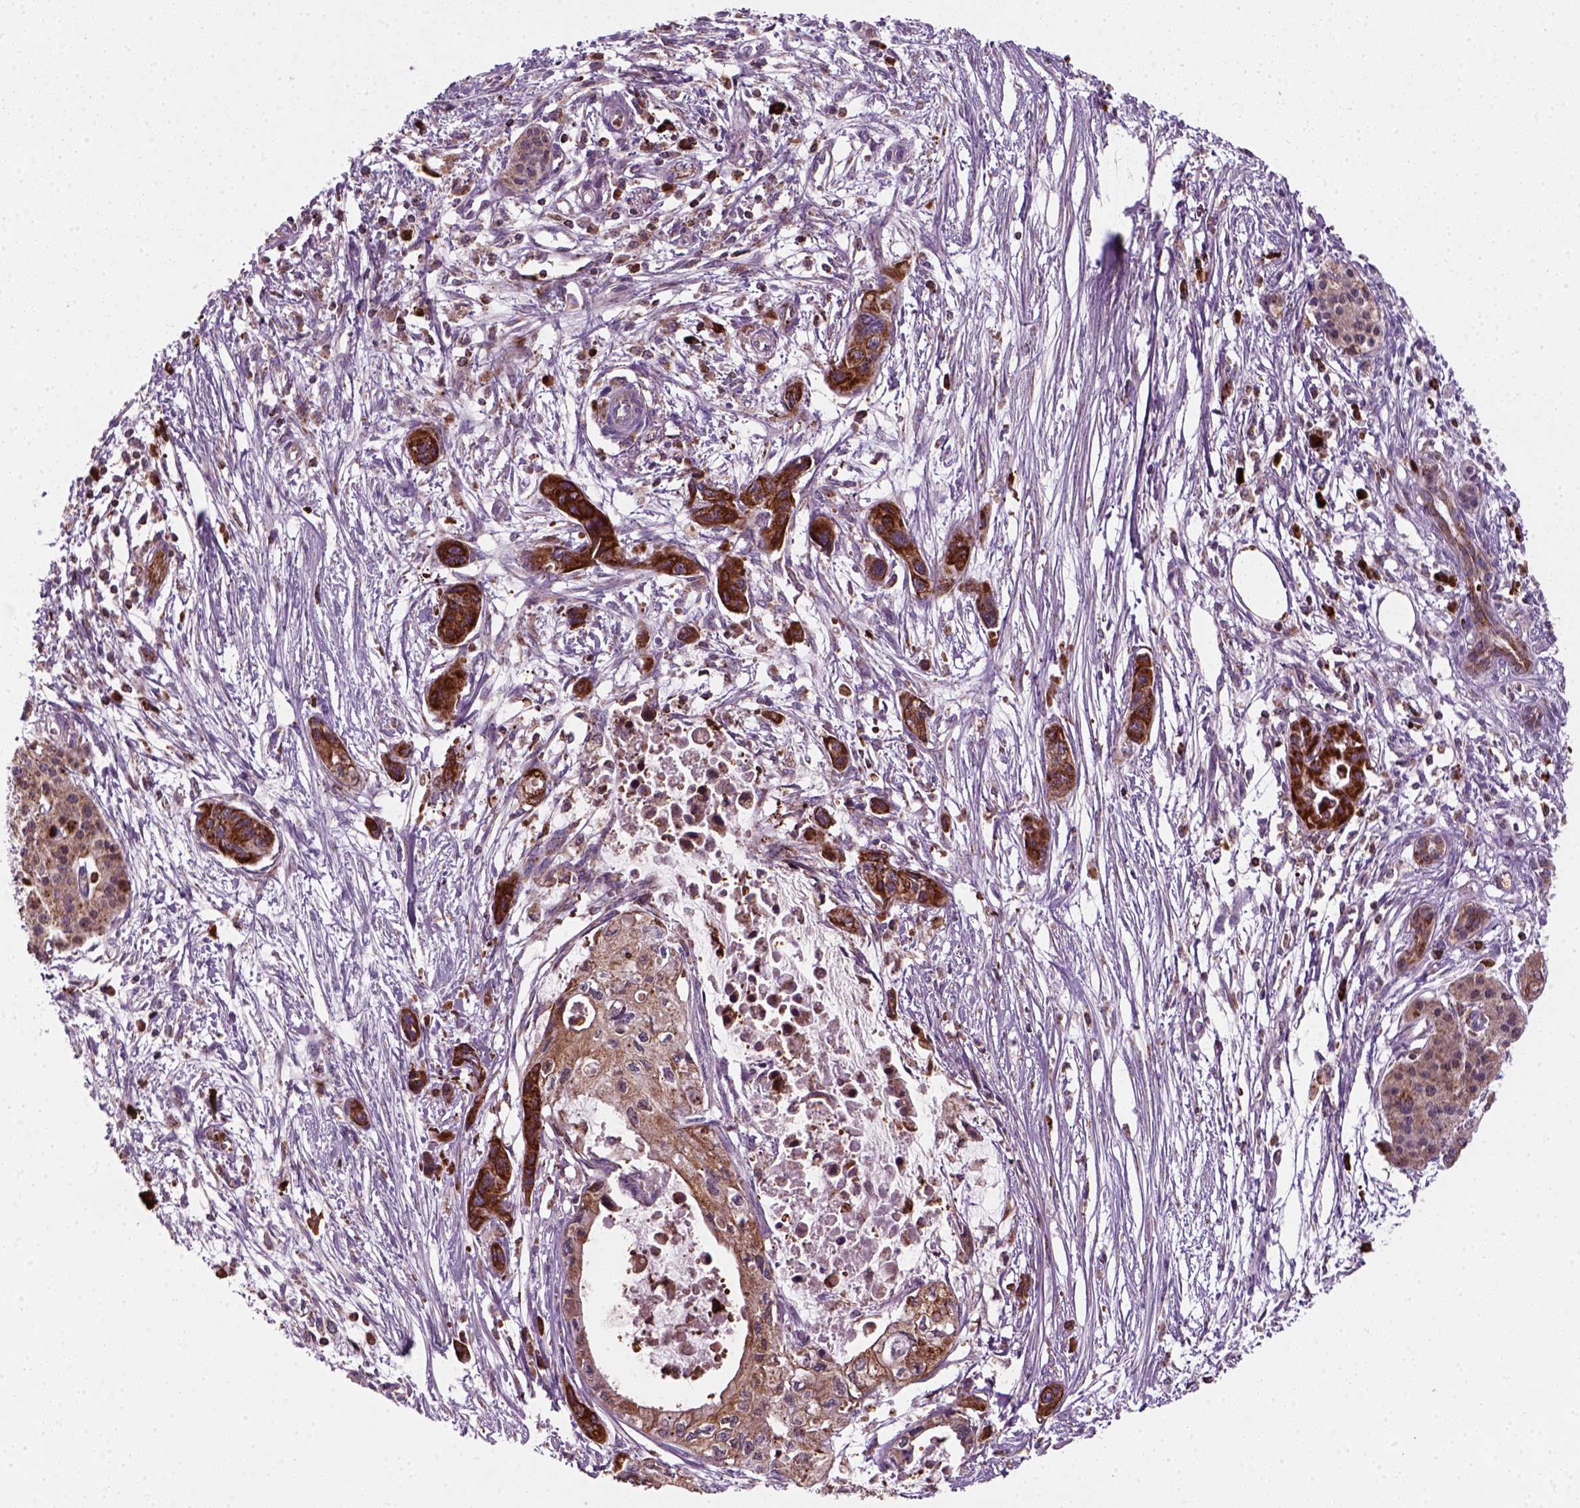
{"staining": {"intensity": "moderate", "quantity": ">75%", "location": "cytoplasmic/membranous"}, "tissue": "pancreatic cancer", "cell_type": "Tumor cells", "image_type": "cancer", "snomed": [{"axis": "morphology", "description": "Adenocarcinoma, NOS"}, {"axis": "topography", "description": "Pancreas"}], "caption": "IHC micrograph of neoplastic tissue: human pancreatic cancer (adenocarcinoma) stained using immunohistochemistry (IHC) exhibits medium levels of moderate protein expression localized specifically in the cytoplasmic/membranous of tumor cells, appearing as a cytoplasmic/membranous brown color.", "gene": "NUDT16L1", "patient": {"sex": "female", "age": 76}}